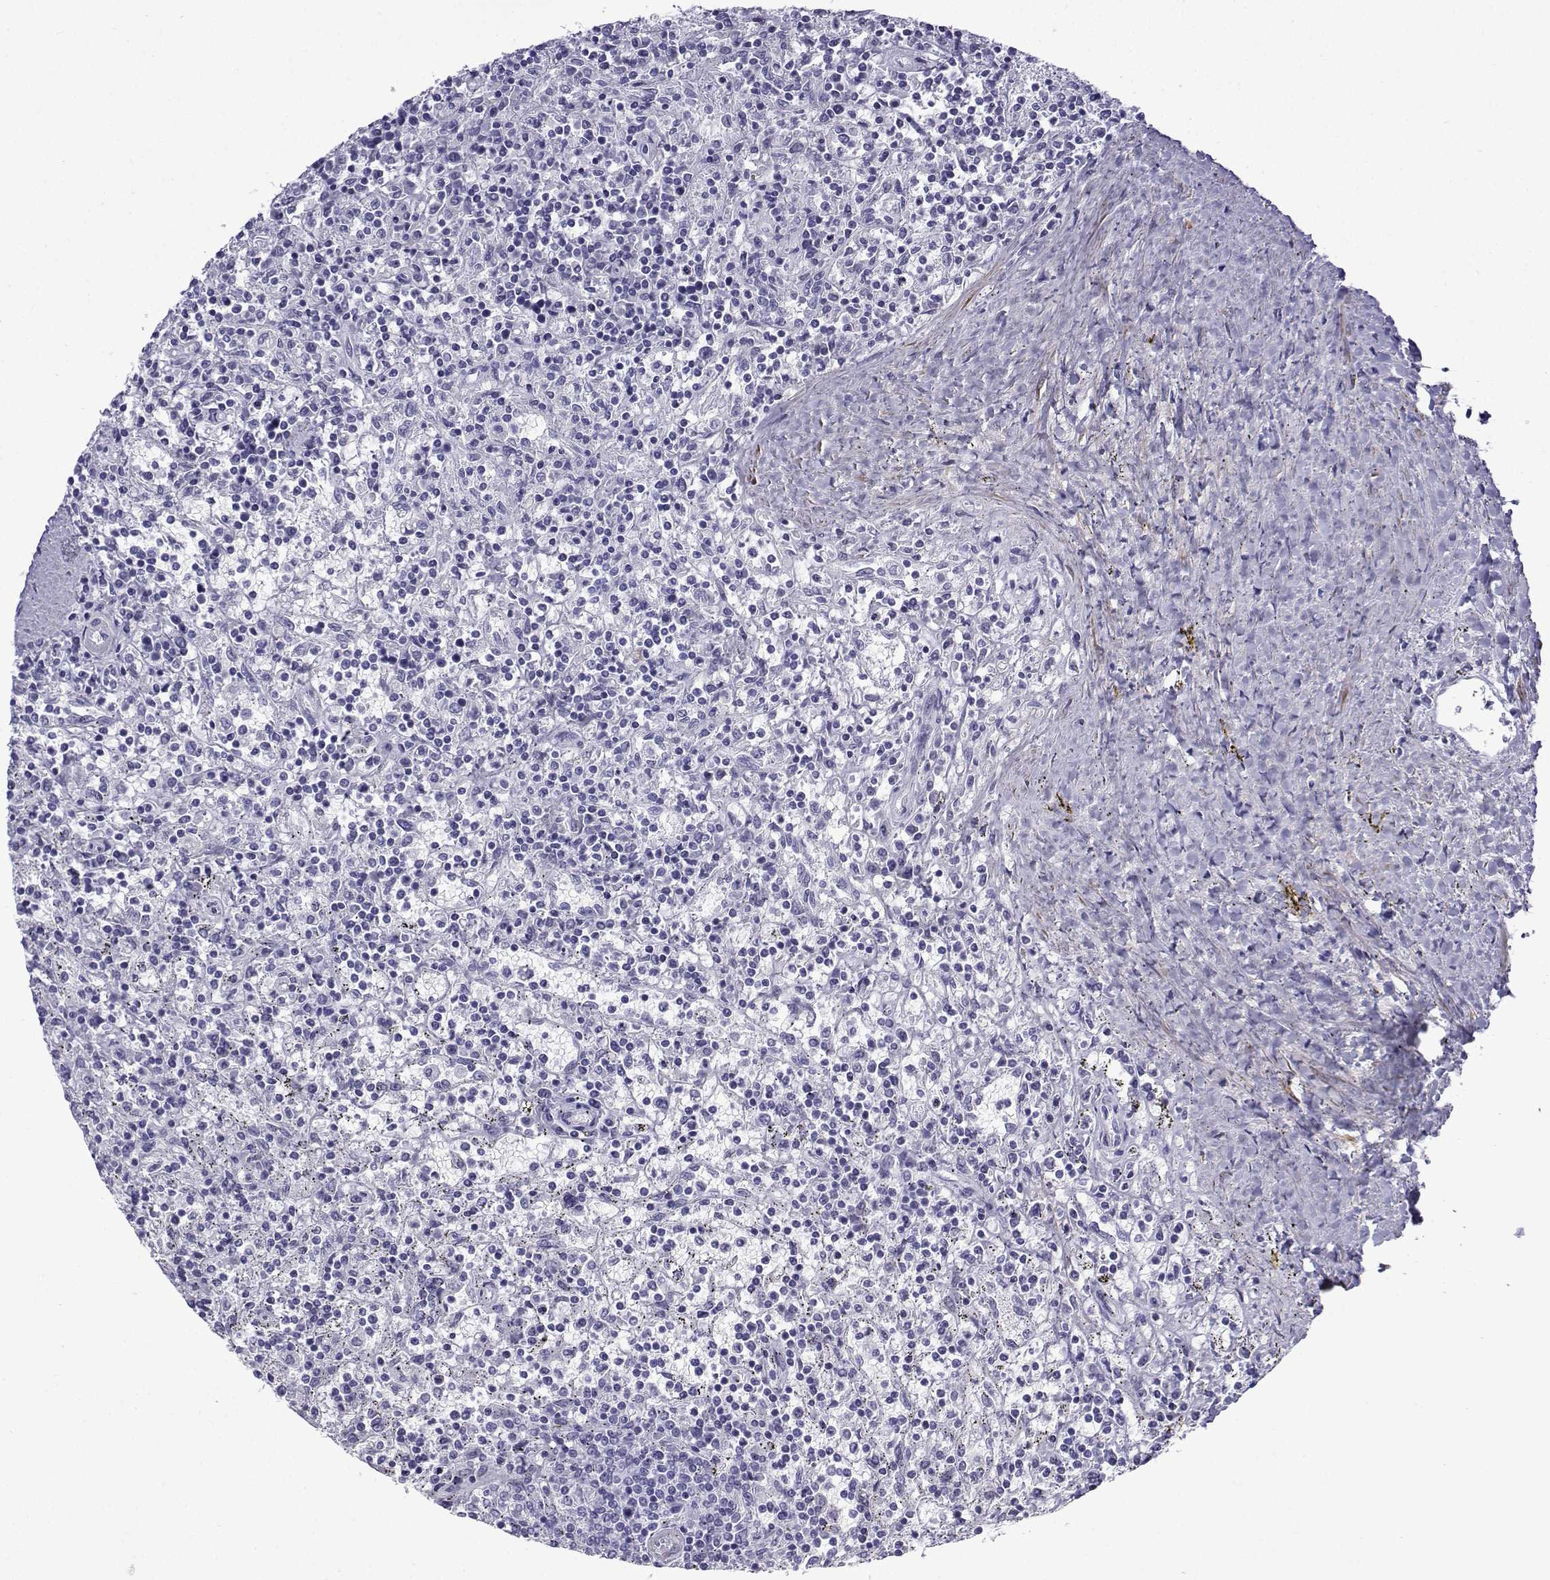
{"staining": {"intensity": "negative", "quantity": "none", "location": "none"}, "tissue": "lymphoma", "cell_type": "Tumor cells", "image_type": "cancer", "snomed": [{"axis": "morphology", "description": "Malignant lymphoma, non-Hodgkin's type, Low grade"}, {"axis": "topography", "description": "Spleen"}], "caption": "The micrograph exhibits no significant expression in tumor cells of lymphoma.", "gene": "KCNF1", "patient": {"sex": "male", "age": 62}}